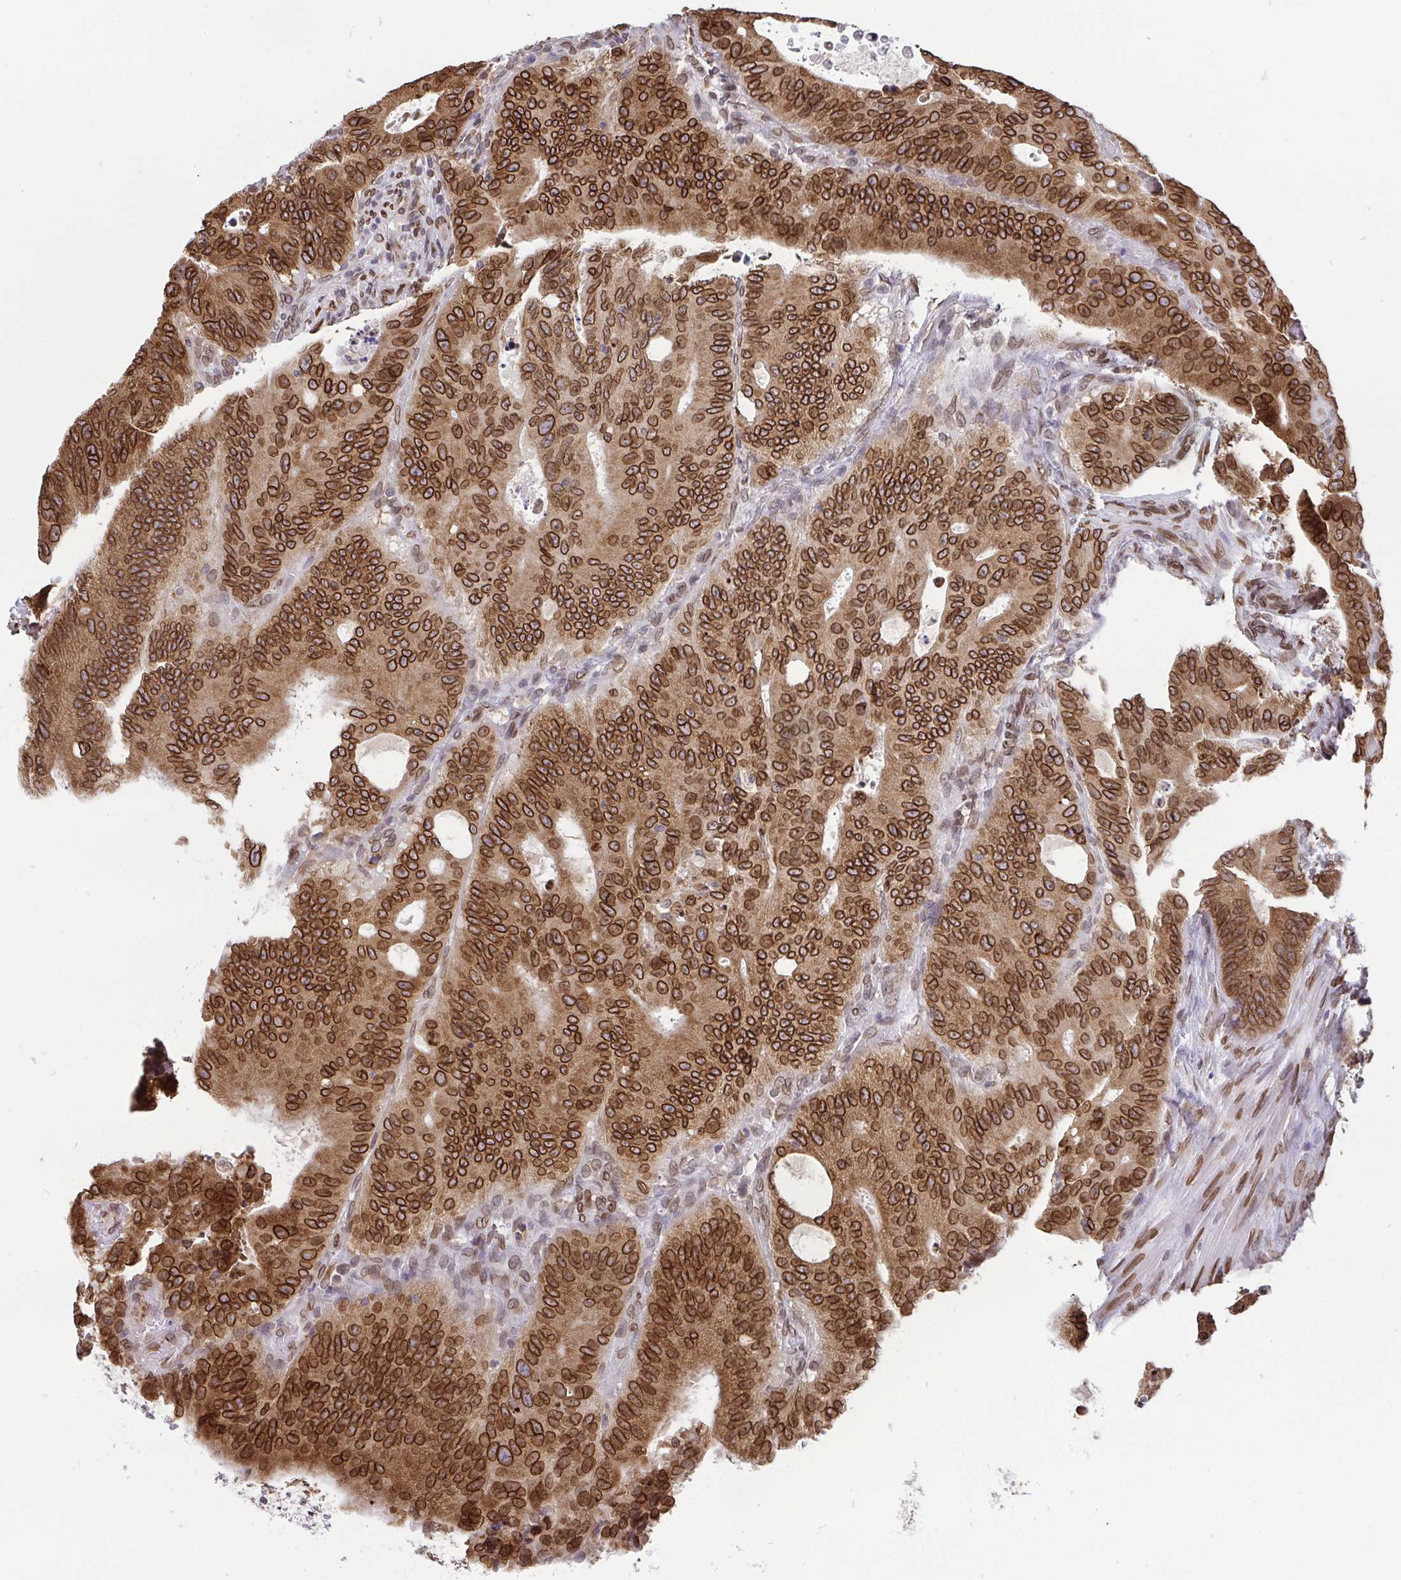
{"staining": {"intensity": "moderate", "quantity": ">75%", "location": "cytoplasmic/membranous,nuclear"}, "tissue": "colorectal cancer", "cell_type": "Tumor cells", "image_type": "cancer", "snomed": [{"axis": "morphology", "description": "Adenocarcinoma, NOS"}, {"axis": "topography", "description": "Colon"}], "caption": "Immunohistochemical staining of colorectal adenocarcinoma displays moderate cytoplasmic/membranous and nuclear protein positivity in about >75% of tumor cells. (DAB = brown stain, brightfield microscopy at high magnification).", "gene": "EMD", "patient": {"sex": "male", "age": 62}}